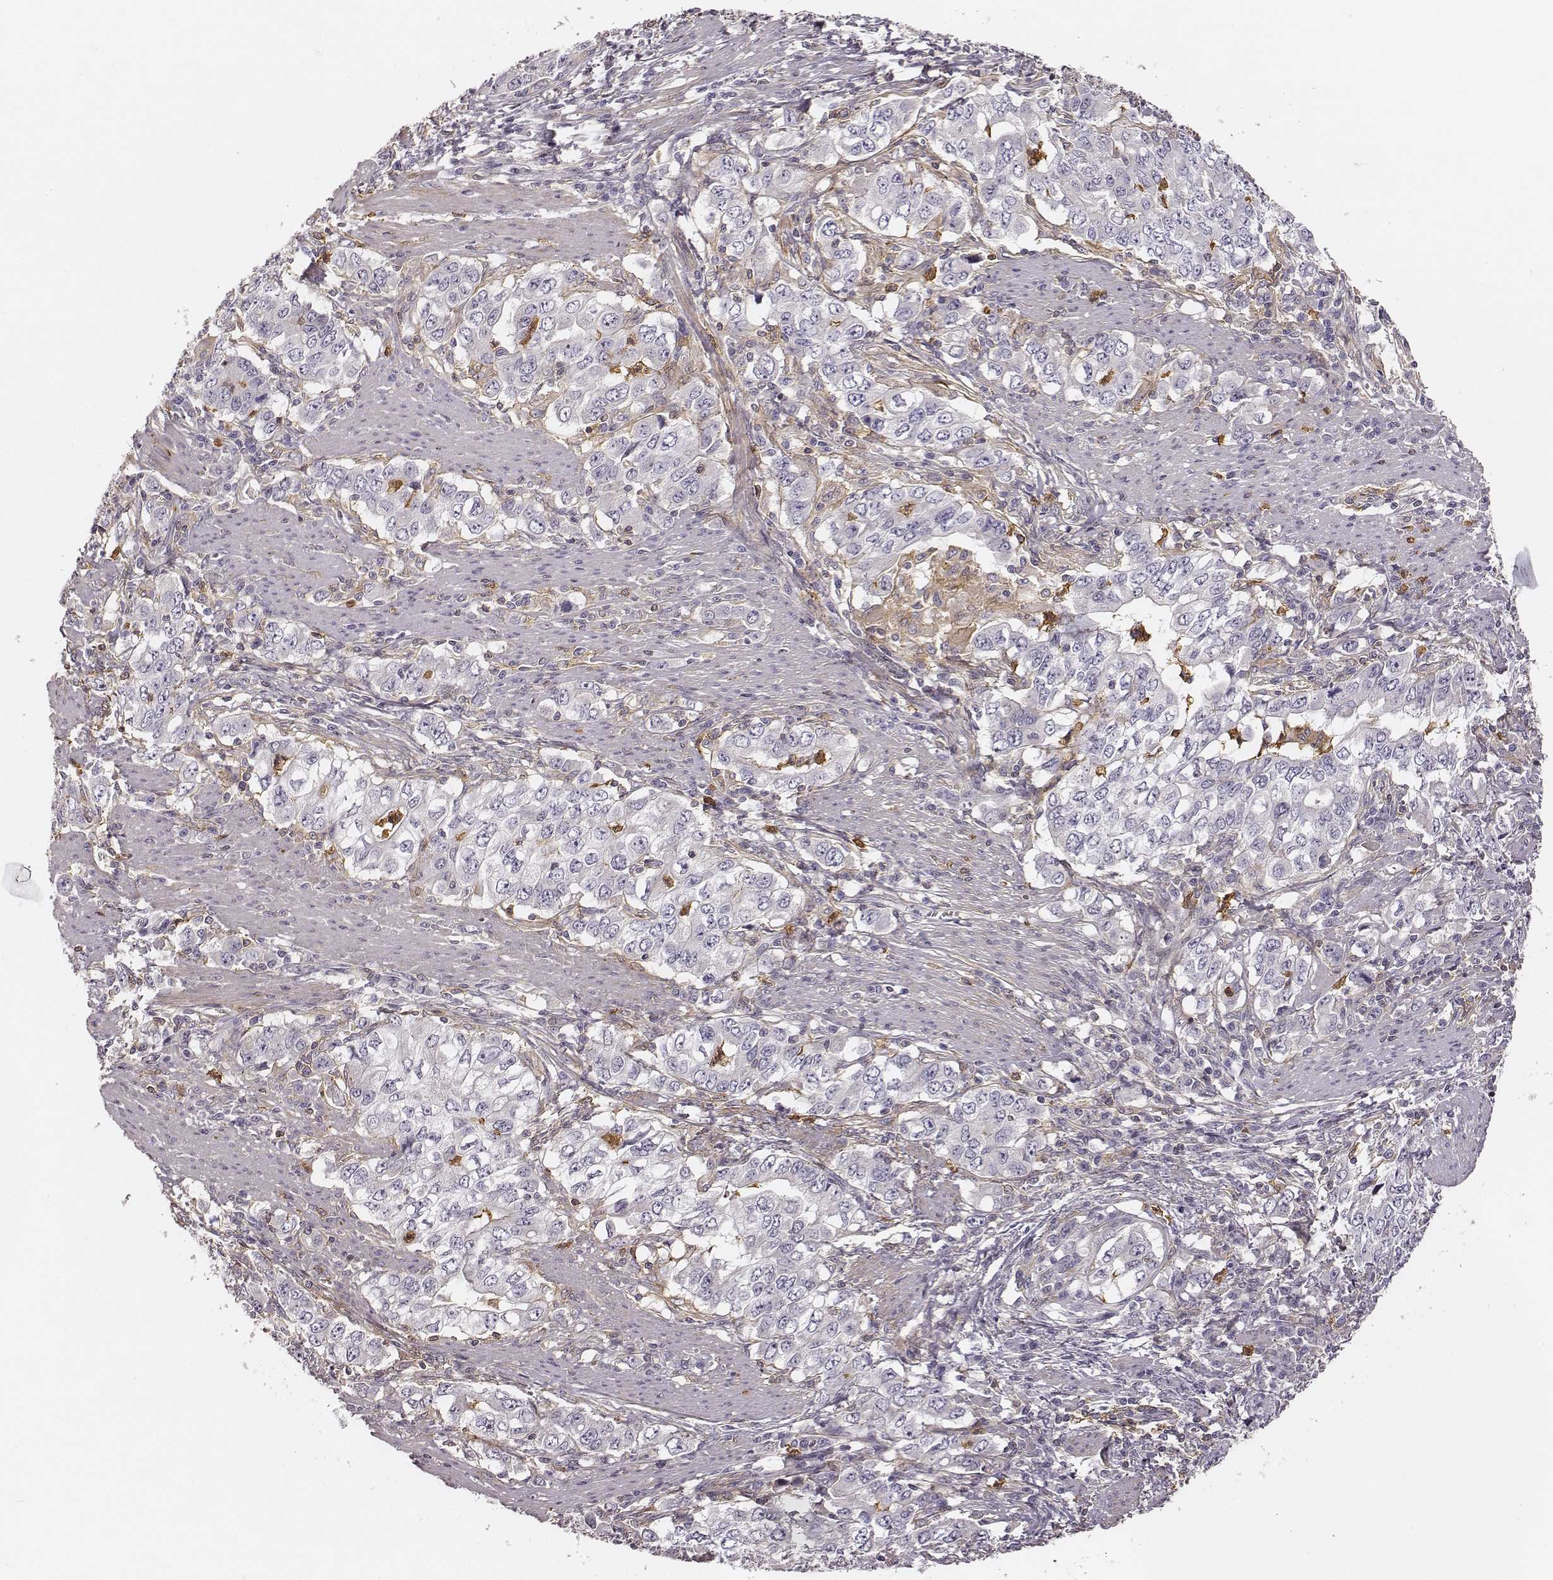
{"staining": {"intensity": "negative", "quantity": "none", "location": "none"}, "tissue": "stomach cancer", "cell_type": "Tumor cells", "image_type": "cancer", "snomed": [{"axis": "morphology", "description": "Adenocarcinoma, NOS"}, {"axis": "topography", "description": "Stomach, lower"}], "caption": "This is an immunohistochemistry photomicrograph of stomach adenocarcinoma. There is no positivity in tumor cells.", "gene": "ZYX", "patient": {"sex": "female", "age": 72}}